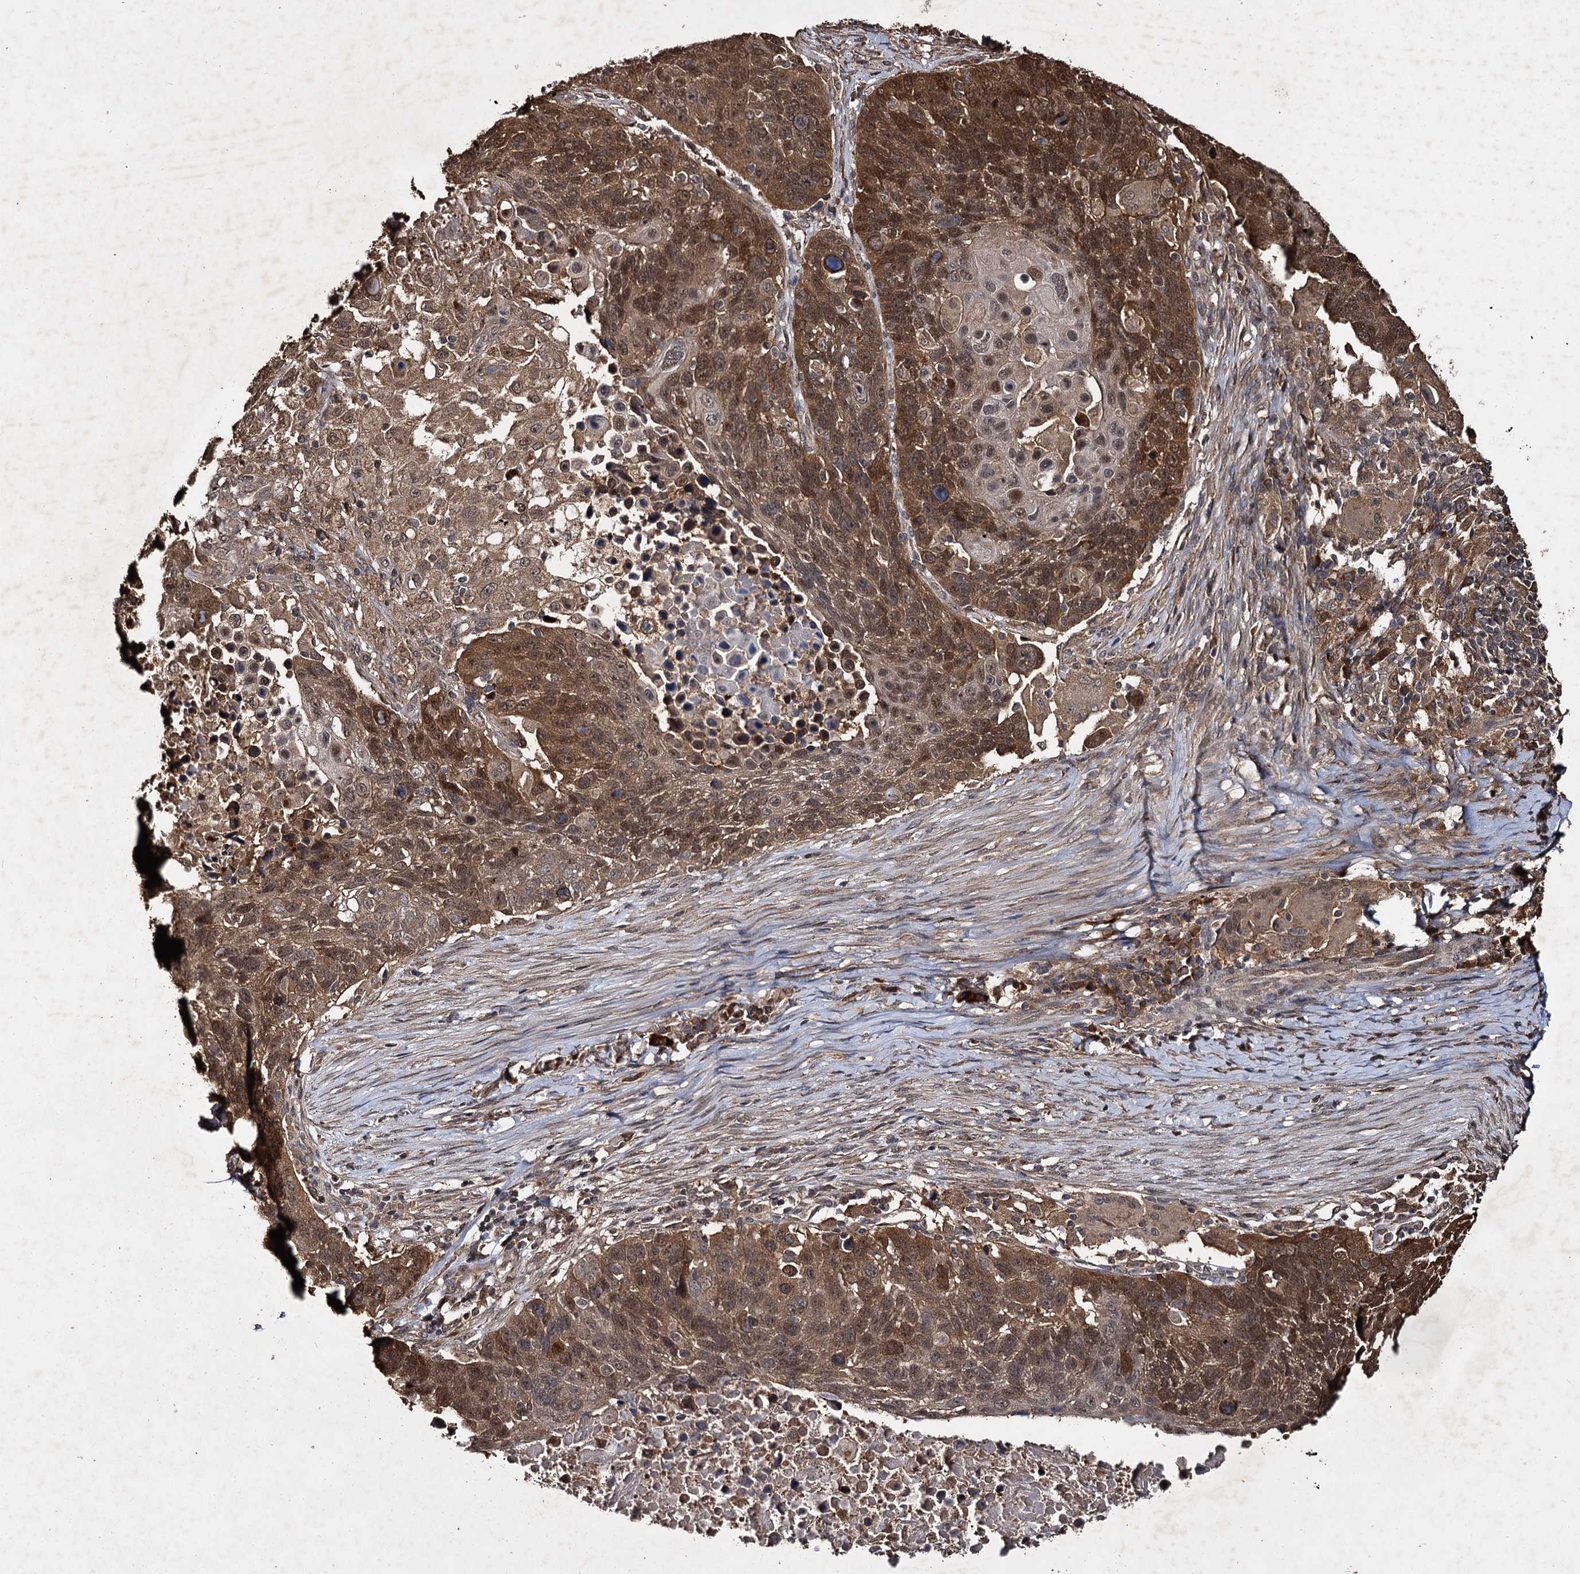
{"staining": {"intensity": "moderate", "quantity": ">75%", "location": "cytoplasmic/membranous,nuclear"}, "tissue": "lung cancer", "cell_type": "Tumor cells", "image_type": "cancer", "snomed": [{"axis": "morphology", "description": "Normal tissue, NOS"}, {"axis": "morphology", "description": "Squamous cell carcinoma, NOS"}, {"axis": "topography", "description": "Lymph node"}, {"axis": "topography", "description": "Lung"}], "caption": "Lung cancer stained with a protein marker exhibits moderate staining in tumor cells.", "gene": "SLC46A3", "patient": {"sex": "male", "age": 66}}